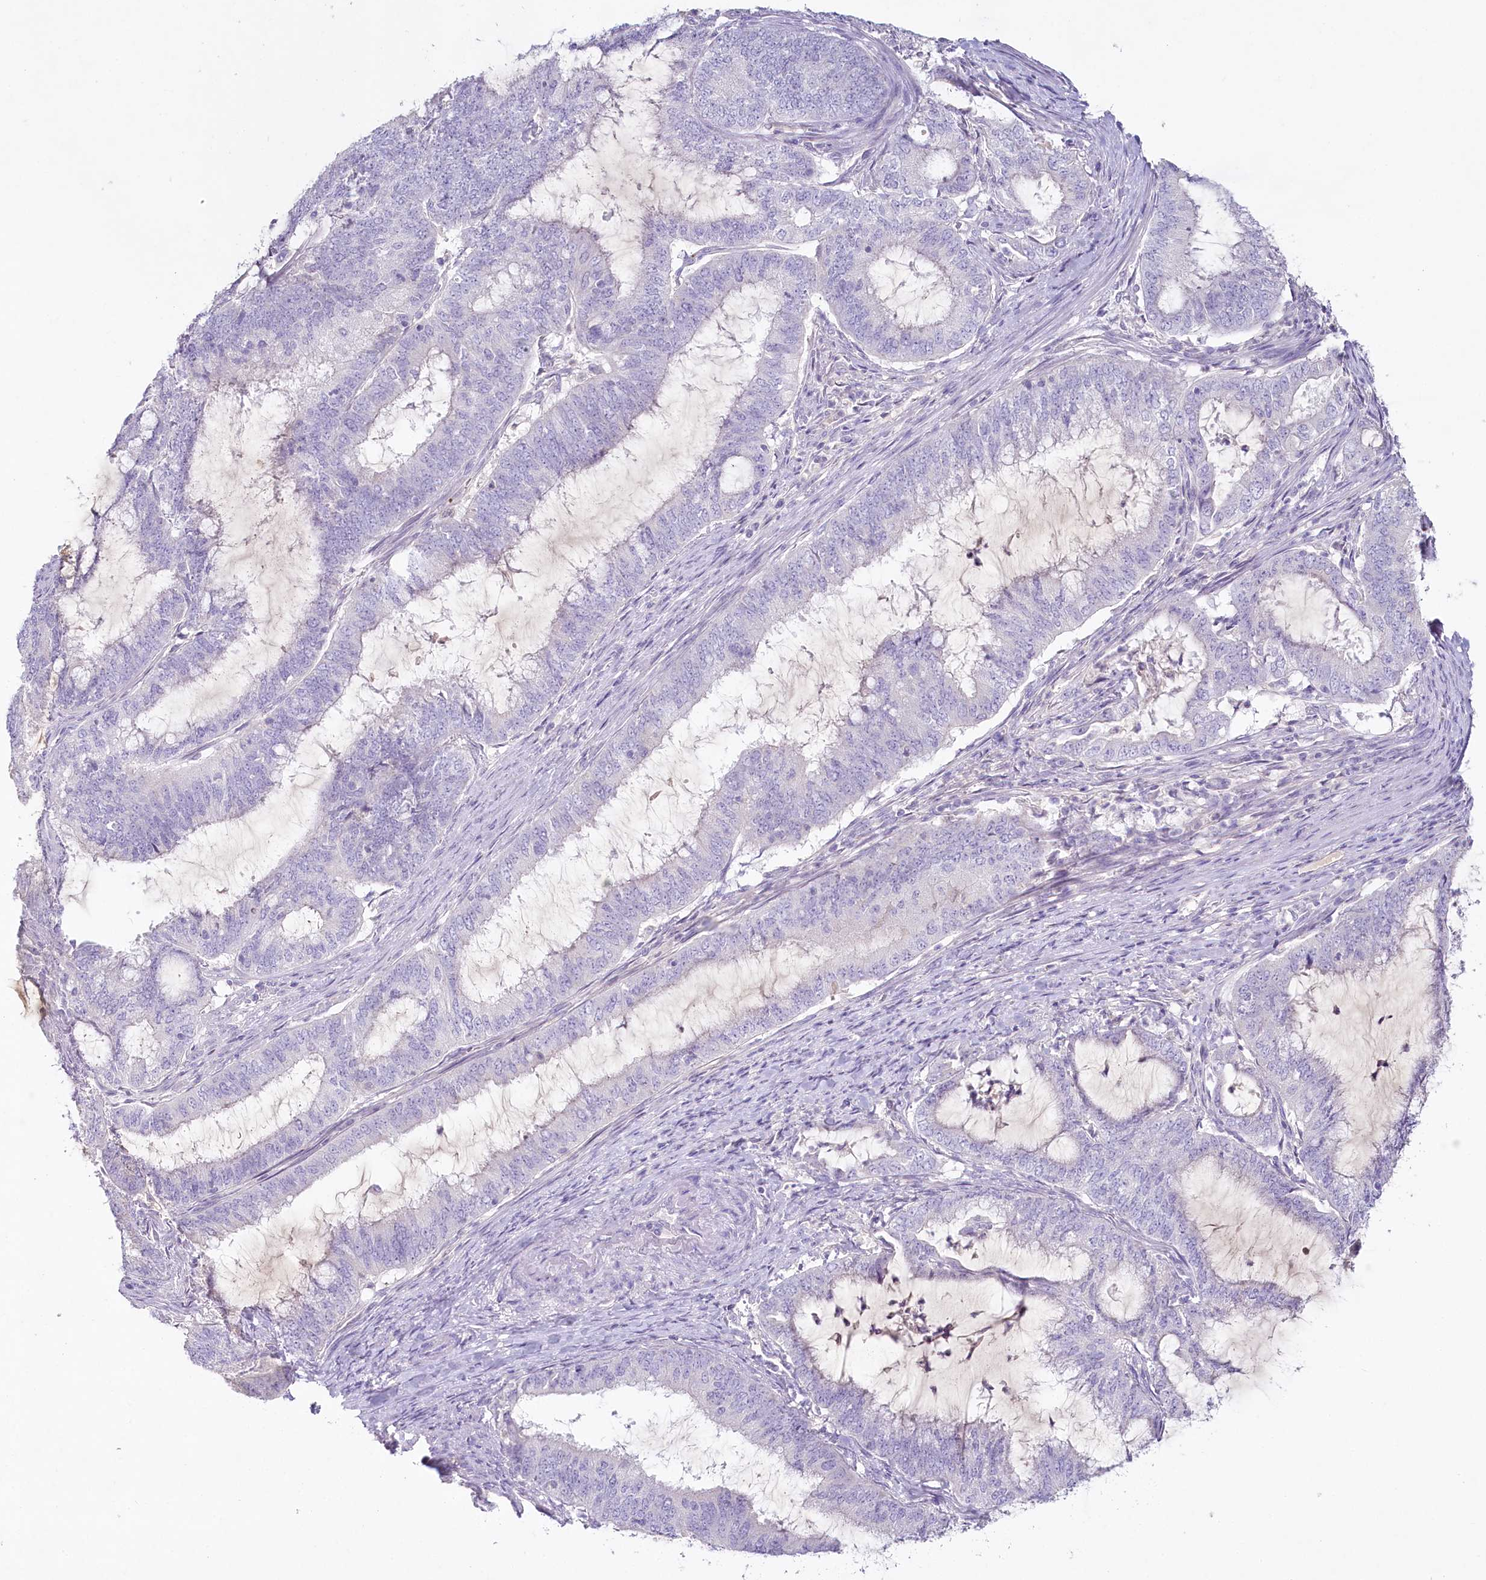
{"staining": {"intensity": "negative", "quantity": "none", "location": "none"}, "tissue": "endometrial cancer", "cell_type": "Tumor cells", "image_type": "cancer", "snomed": [{"axis": "morphology", "description": "Adenocarcinoma, NOS"}, {"axis": "topography", "description": "Endometrium"}], "caption": "Immunohistochemical staining of endometrial cancer (adenocarcinoma) exhibits no significant expression in tumor cells.", "gene": "HPD", "patient": {"sex": "female", "age": 51}}